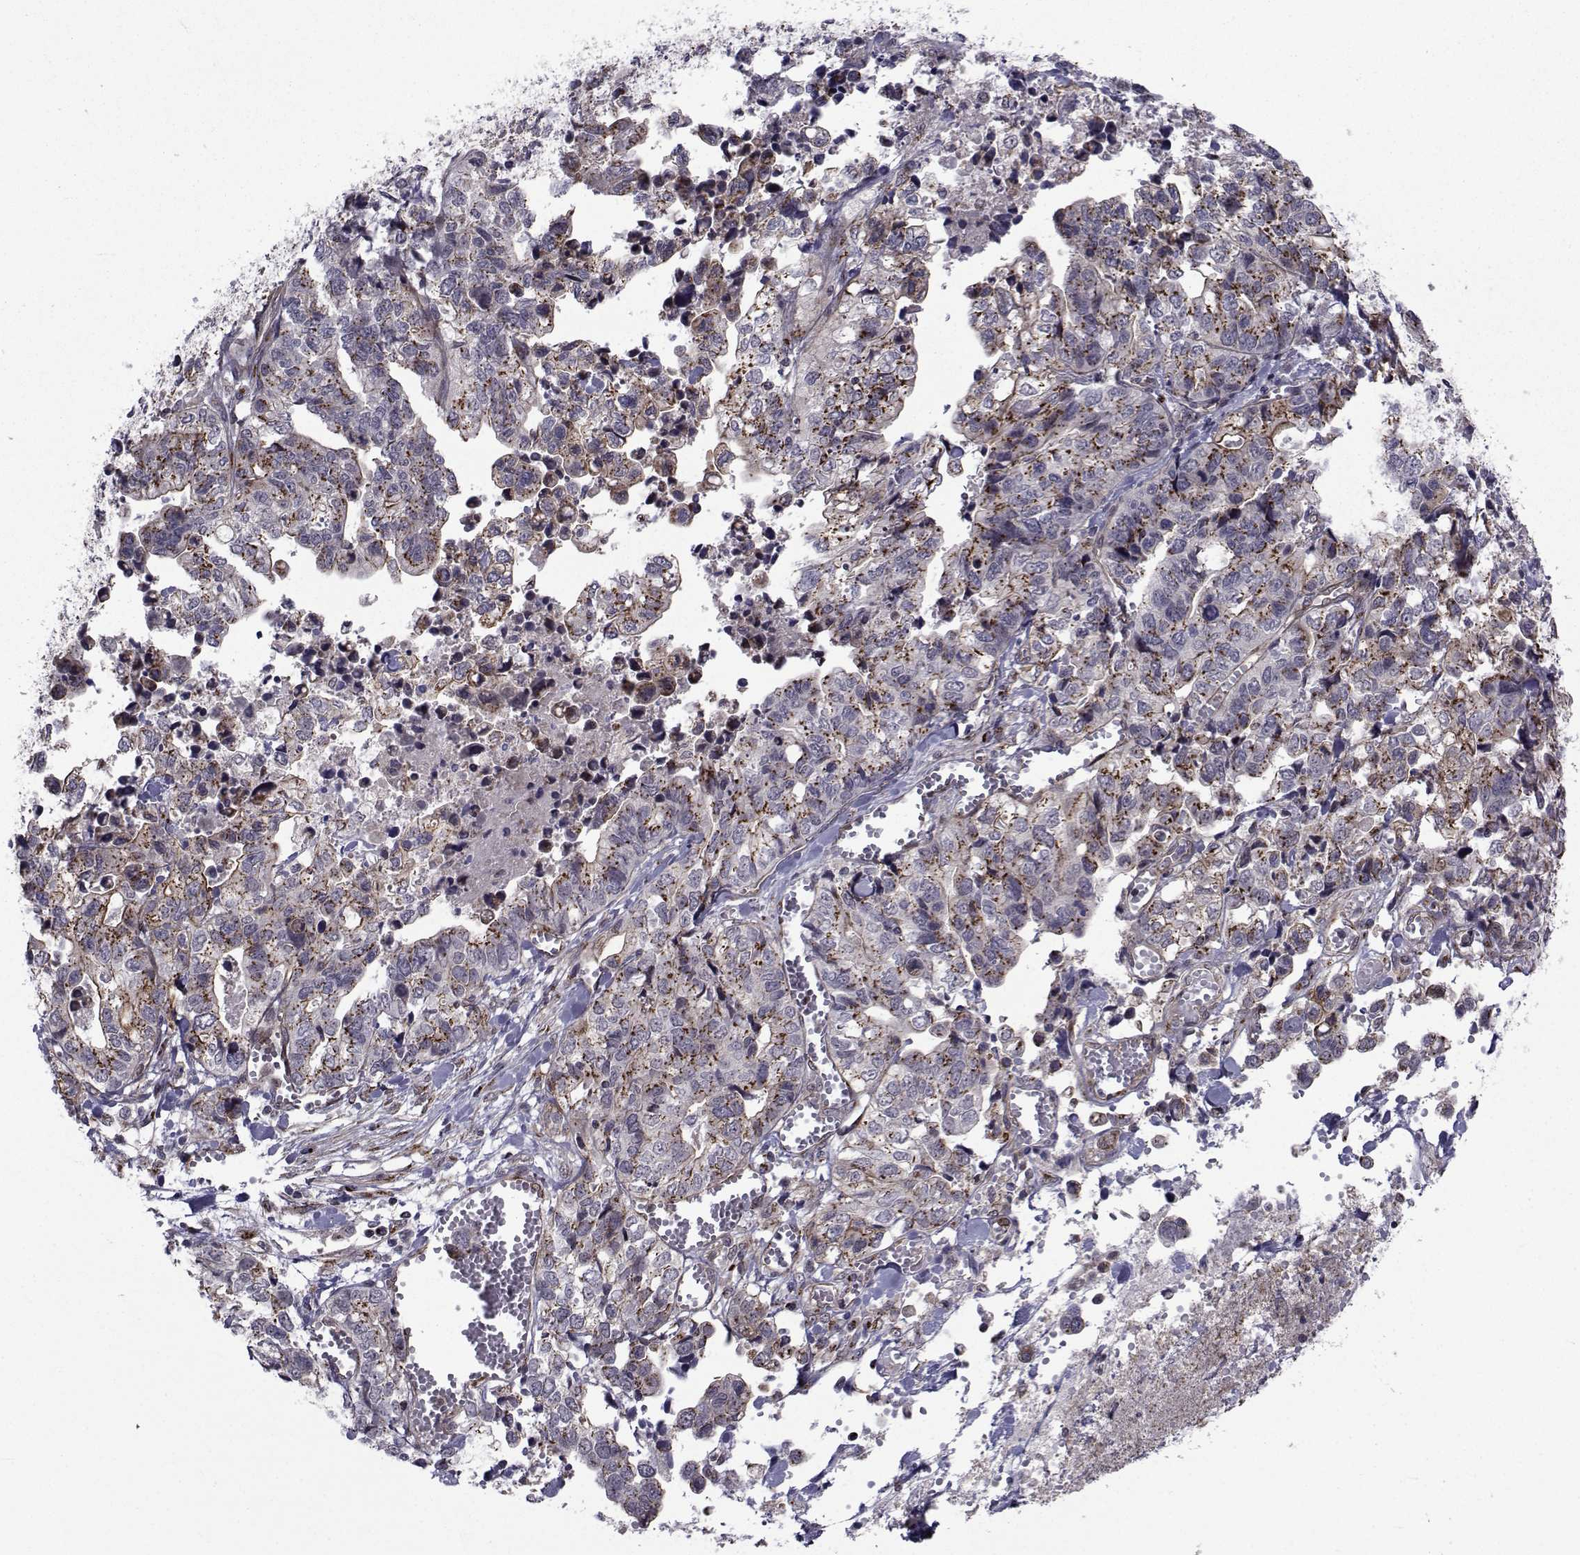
{"staining": {"intensity": "weak", "quantity": ">75%", "location": "cytoplasmic/membranous"}, "tissue": "stomach cancer", "cell_type": "Tumor cells", "image_type": "cancer", "snomed": [{"axis": "morphology", "description": "Adenocarcinoma, NOS"}, {"axis": "topography", "description": "Stomach, upper"}], "caption": "Immunohistochemistry (DAB) staining of stomach adenocarcinoma reveals weak cytoplasmic/membranous protein positivity in approximately >75% of tumor cells.", "gene": "ATP6V1C2", "patient": {"sex": "female", "age": 67}}